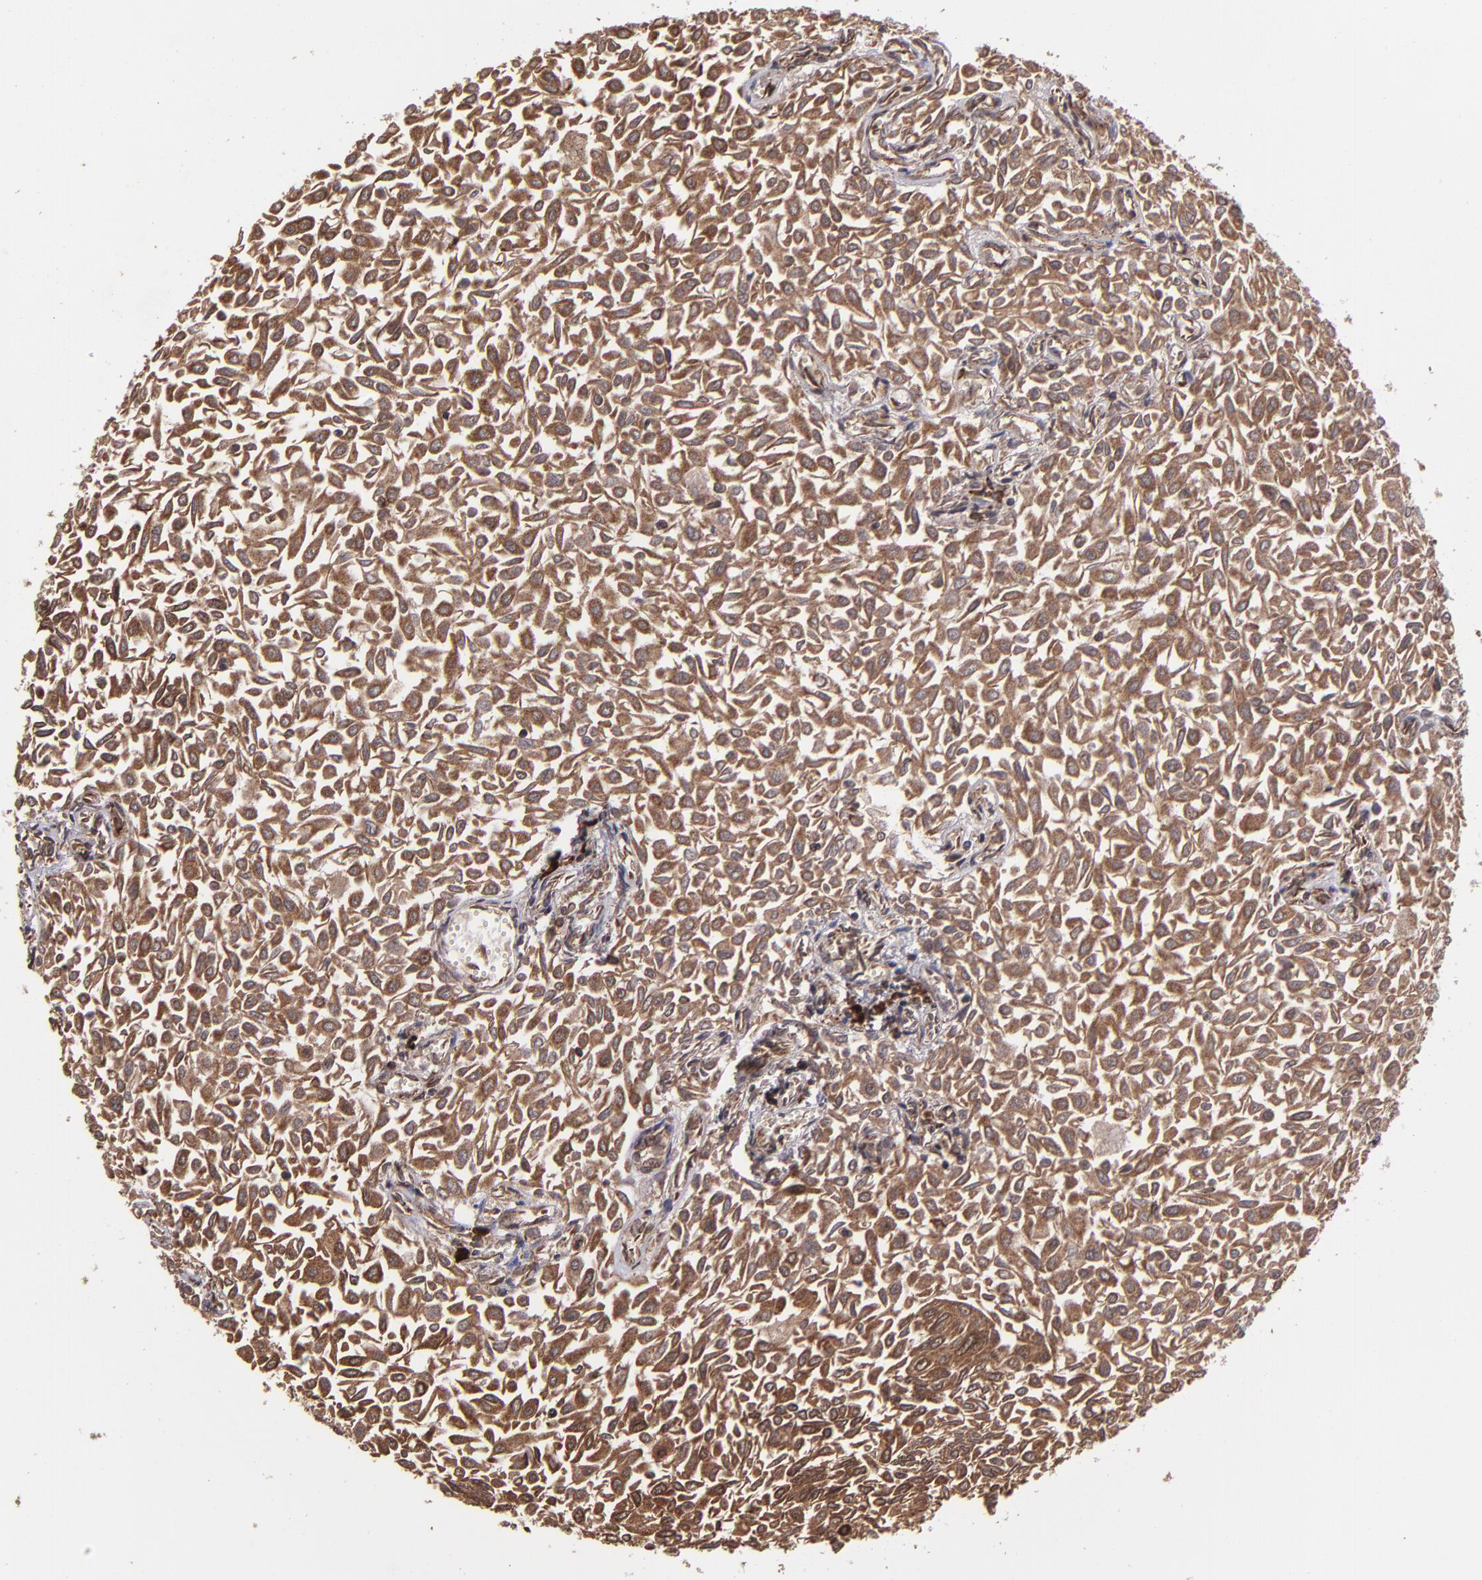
{"staining": {"intensity": "moderate", "quantity": ">75%", "location": "cytoplasmic/membranous,nuclear"}, "tissue": "urothelial cancer", "cell_type": "Tumor cells", "image_type": "cancer", "snomed": [{"axis": "morphology", "description": "Urothelial carcinoma, Low grade"}, {"axis": "topography", "description": "Urinary bladder"}], "caption": "Moderate cytoplasmic/membranous and nuclear staining is present in approximately >75% of tumor cells in urothelial carcinoma (low-grade). The staining was performed using DAB to visualize the protein expression in brown, while the nuclei were stained in blue with hematoxylin (Magnification: 20x).", "gene": "EIF4ENIF1", "patient": {"sex": "male", "age": 64}}